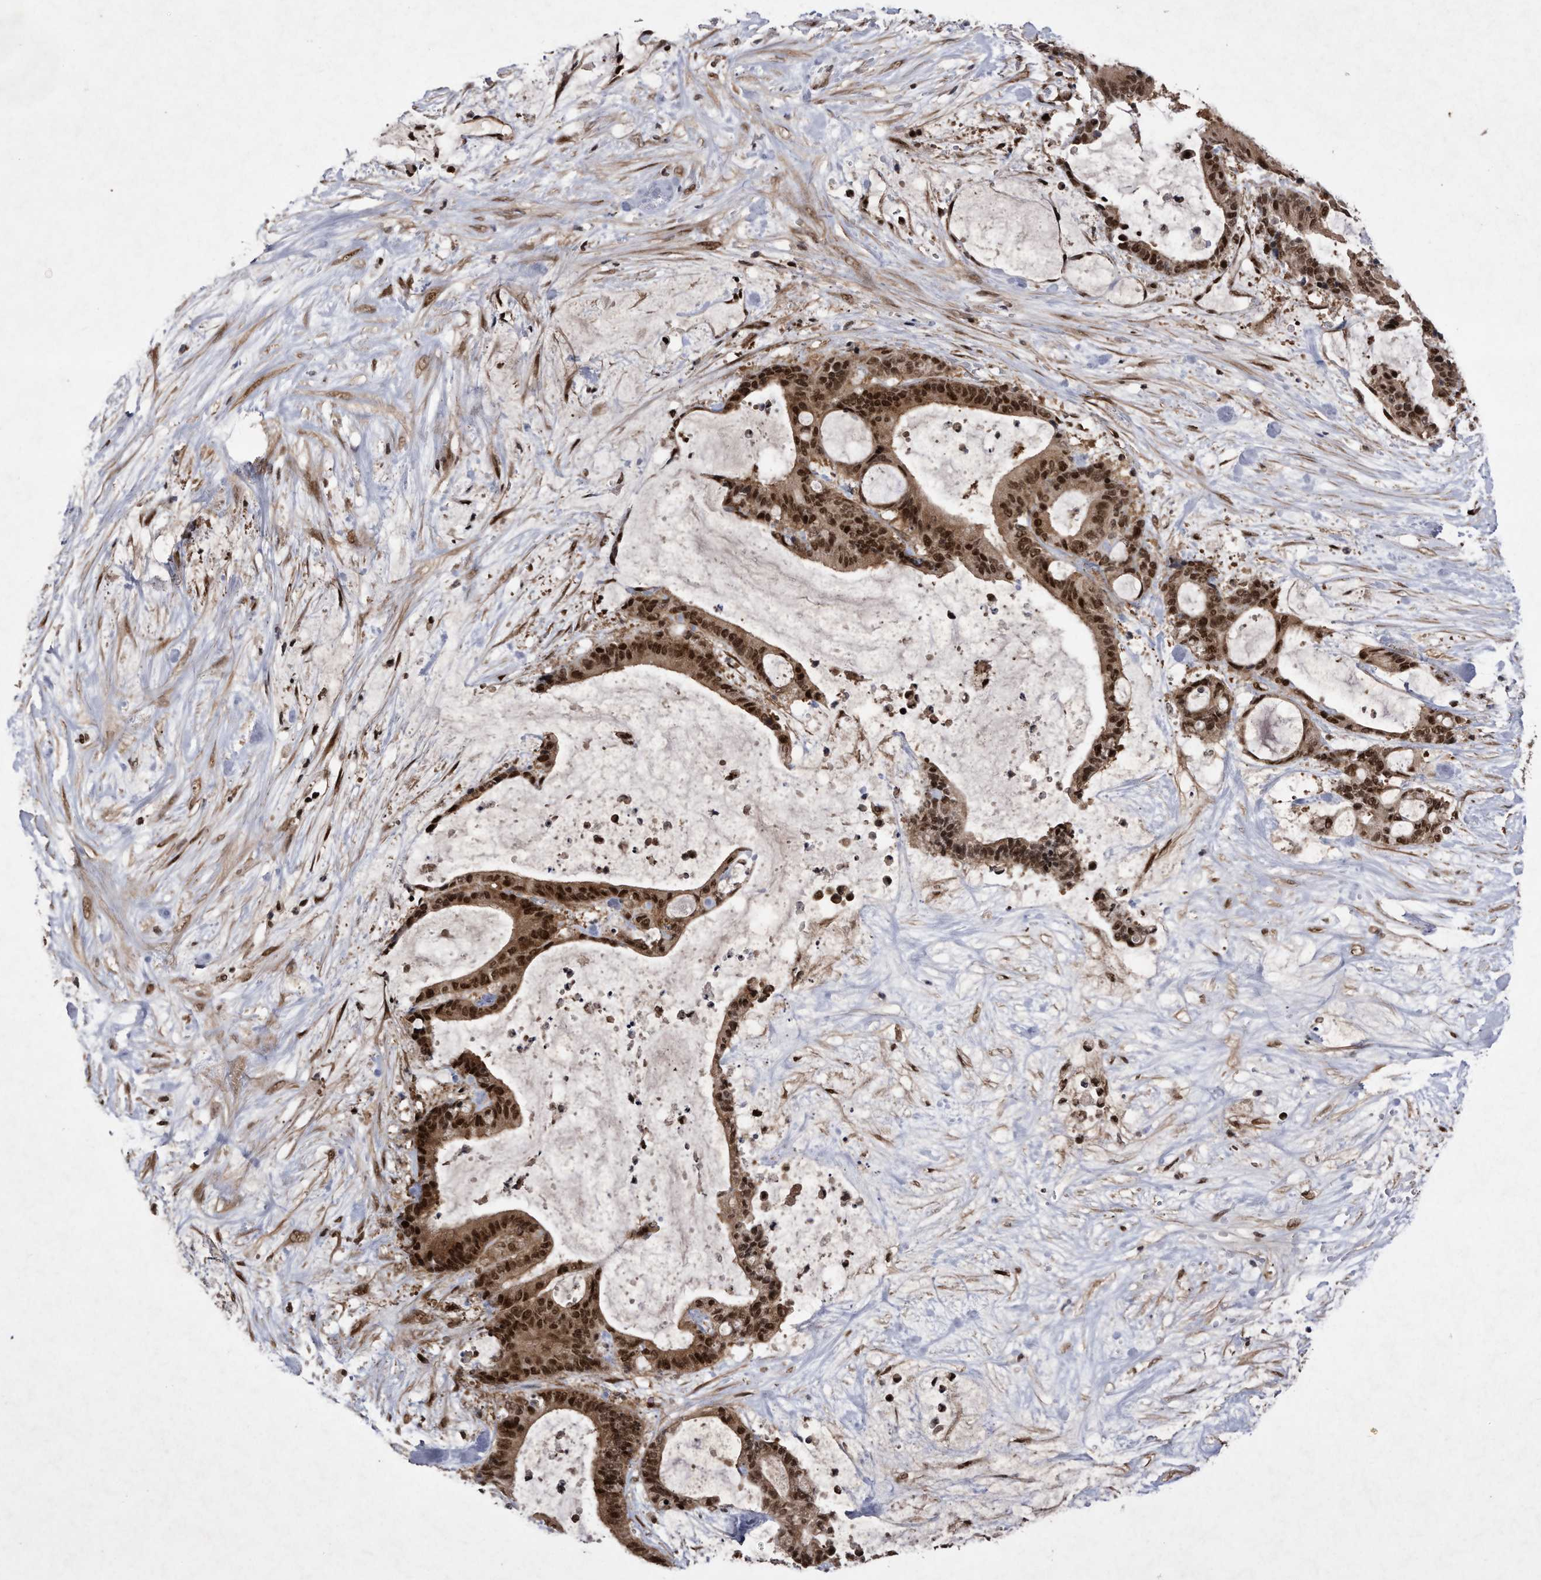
{"staining": {"intensity": "strong", "quantity": ">75%", "location": "cytoplasmic/membranous,nuclear"}, "tissue": "liver cancer", "cell_type": "Tumor cells", "image_type": "cancer", "snomed": [{"axis": "morphology", "description": "Cholangiocarcinoma"}, {"axis": "topography", "description": "Liver"}], "caption": "Immunohistochemical staining of liver cholangiocarcinoma reveals high levels of strong cytoplasmic/membranous and nuclear expression in approximately >75% of tumor cells.", "gene": "RAD23B", "patient": {"sex": "female", "age": 73}}